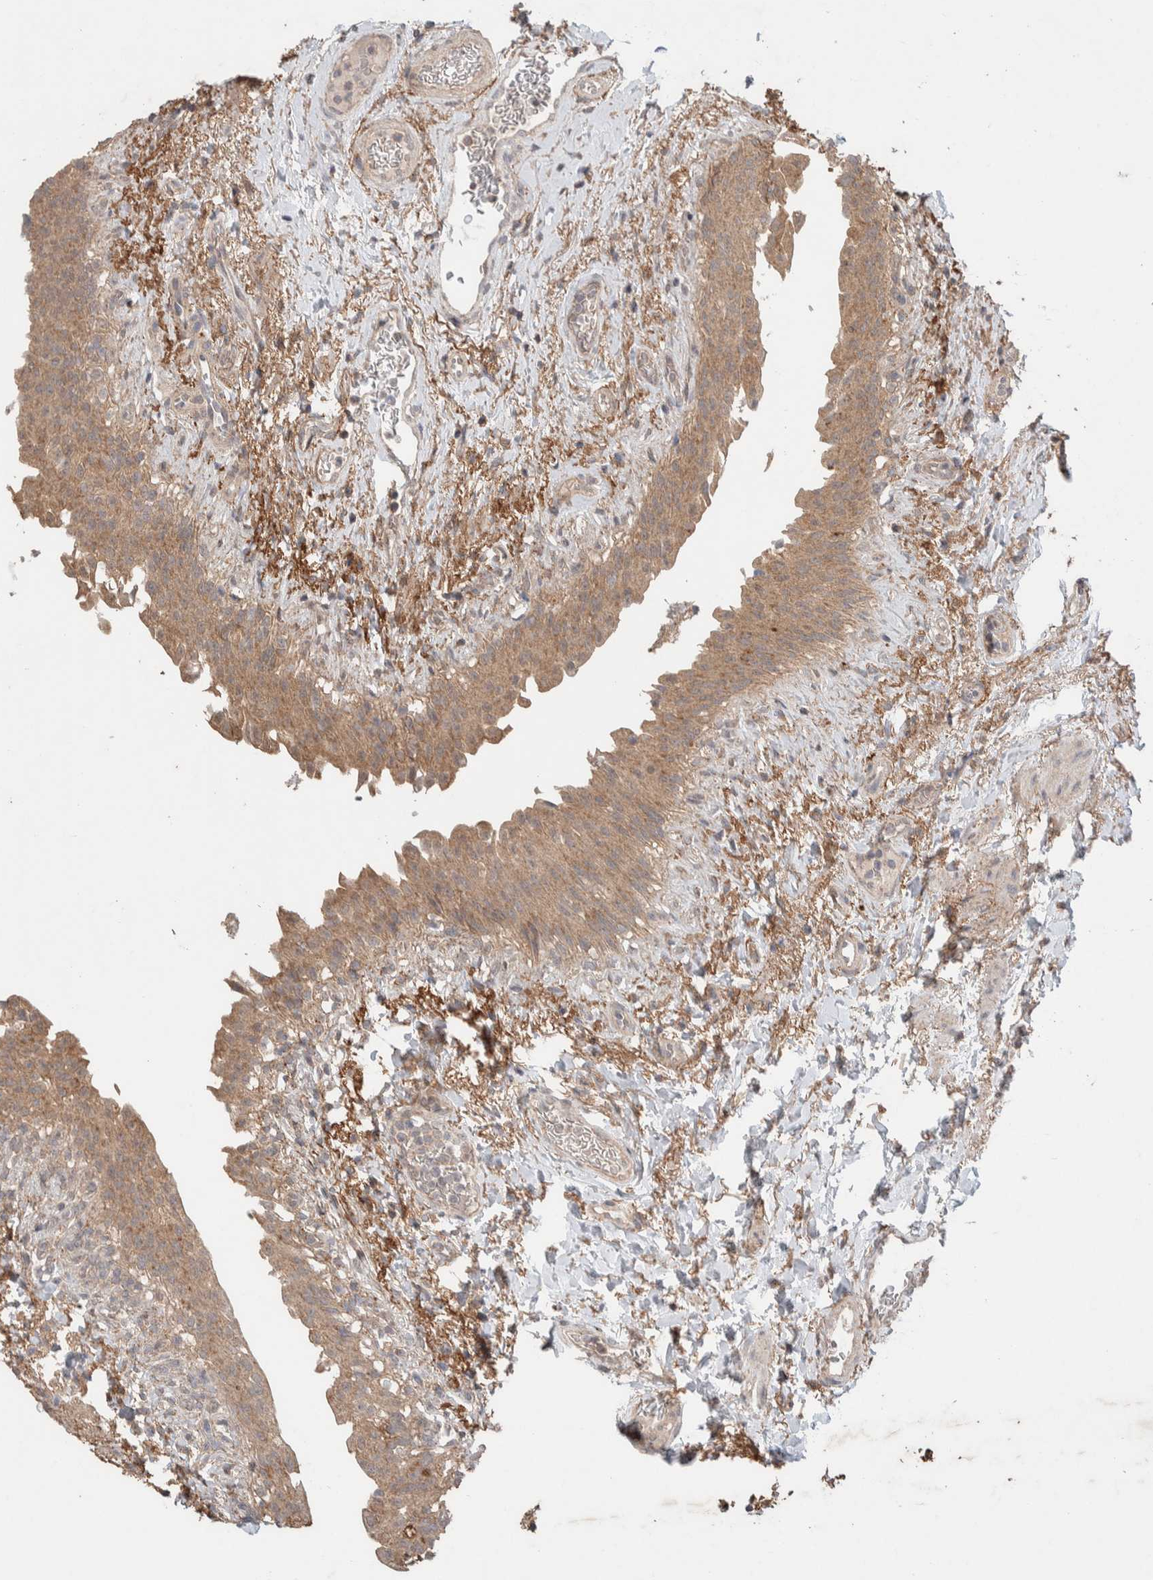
{"staining": {"intensity": "weak", "quantity": ">75%", "location": "cytoplasmic/membranous"}, "tissue": "urinary bladder", "cell_type": "Urothelial cells", "image_type": "normal", "snomed": [{"axis": "morphology", "description": "Normal tissue, NOS"}, {"axis": "topography", "description": "Urinary bladder"}], "caption": "Urinary bladder stained with immunohistochemistry shows weak cytoplasmic/membranous expression in about >75% of urothelial cells.", "gene": "KCNJ5", "patient": {"sex": "female", "age": 60}}